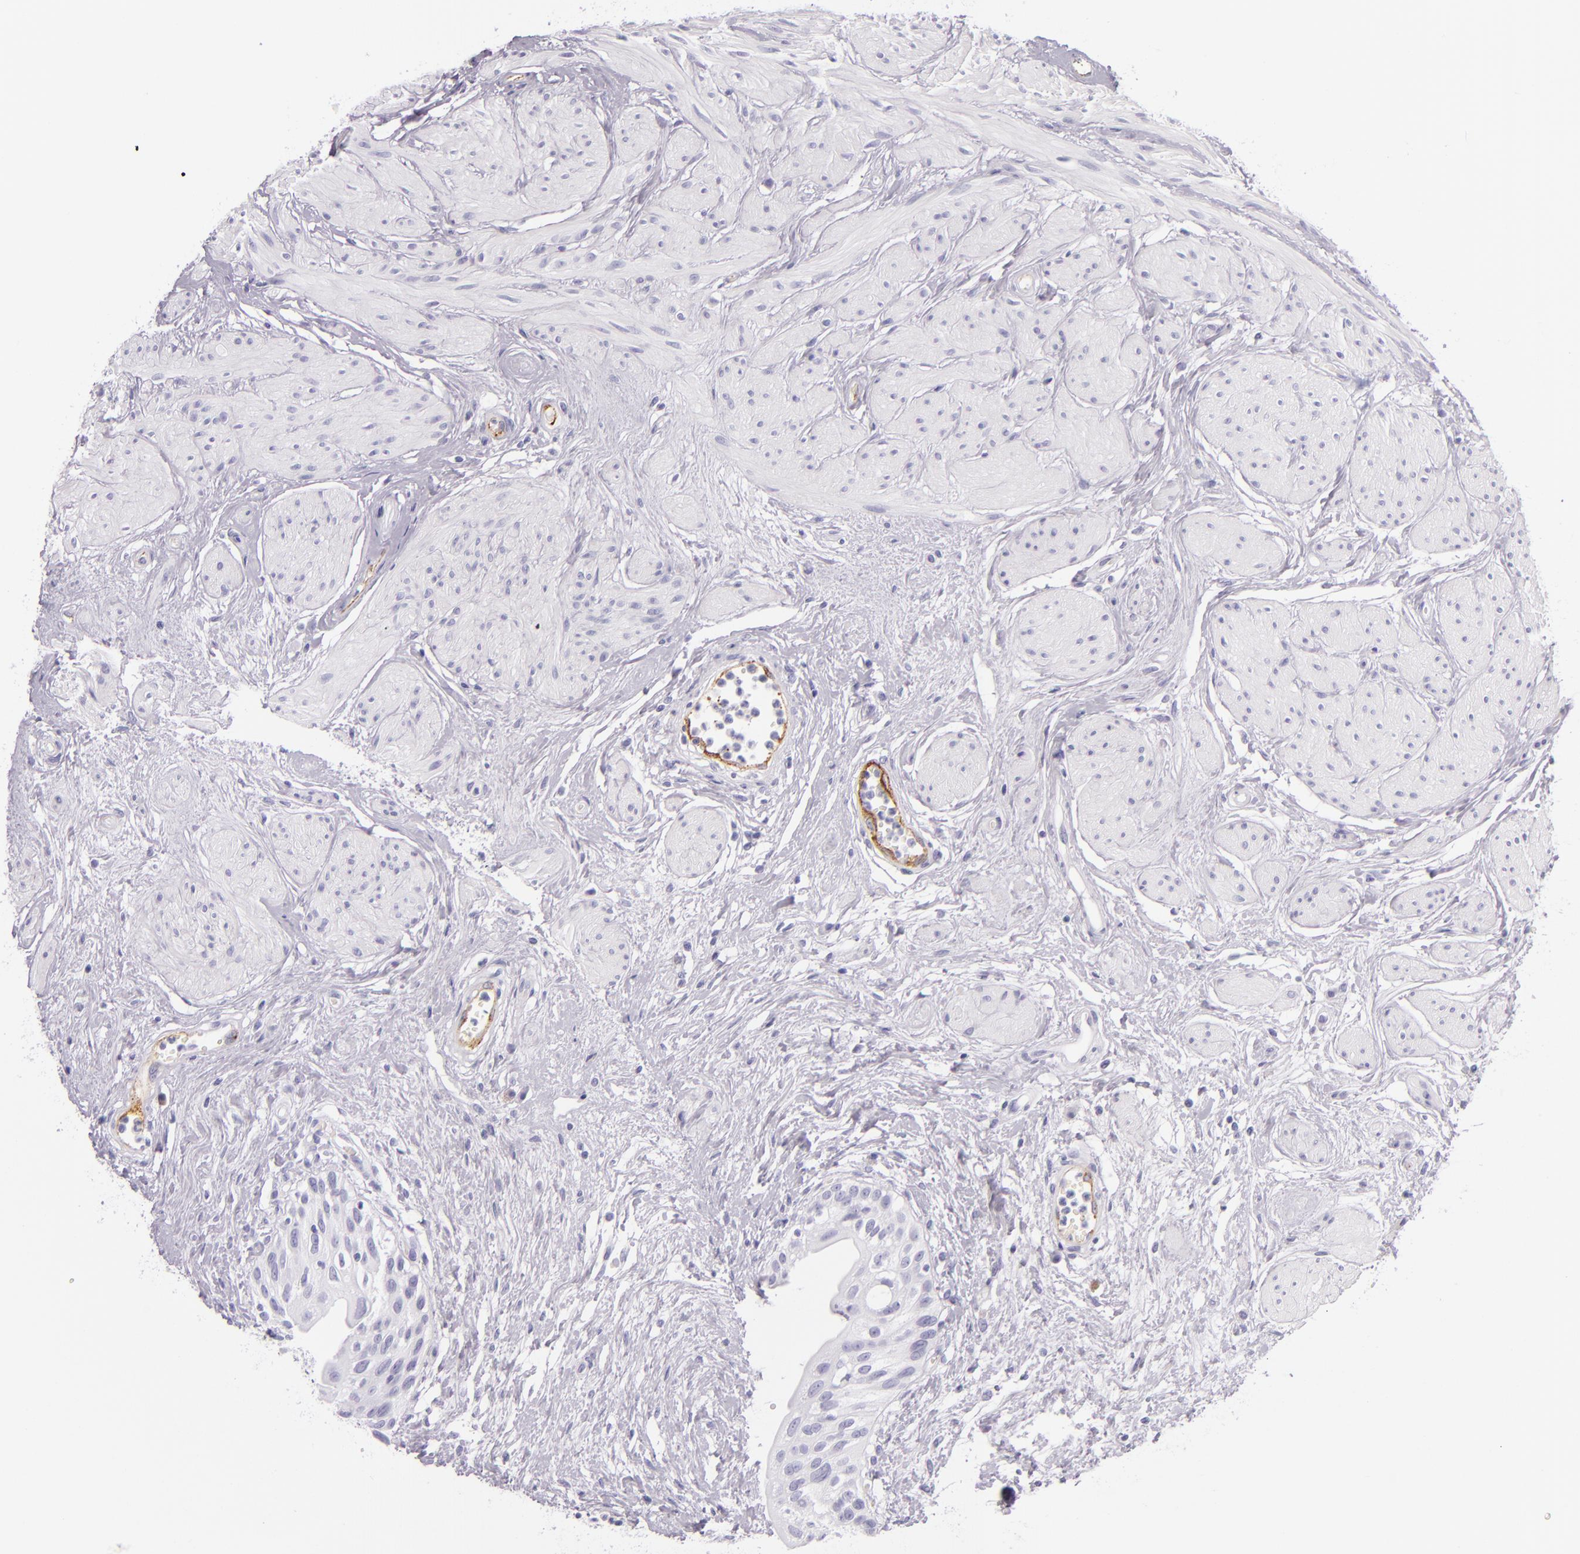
{"staining": {"intensity": "negative", "quantity": "none", "location": "none"}, "tissue": "urinary bladder", "cell_type": "Urothelial cells", "image_type": "normal", "snomed": [{"axis": "morphology", "description": "Normal tissue, NOS"}, {"axis": "topography", "description": "Urinary bladder"}], "caption": "Immunohistochemistry photomicrograph of unremarkable urinary bladder: human urinary bladder stained with DAB exhibits no significant protein positivity in urothelial cells. (IHC, brightfield microscopy, high magnification).", "gene": "SELP", "patient": {"sex": "female", "age": 55}}